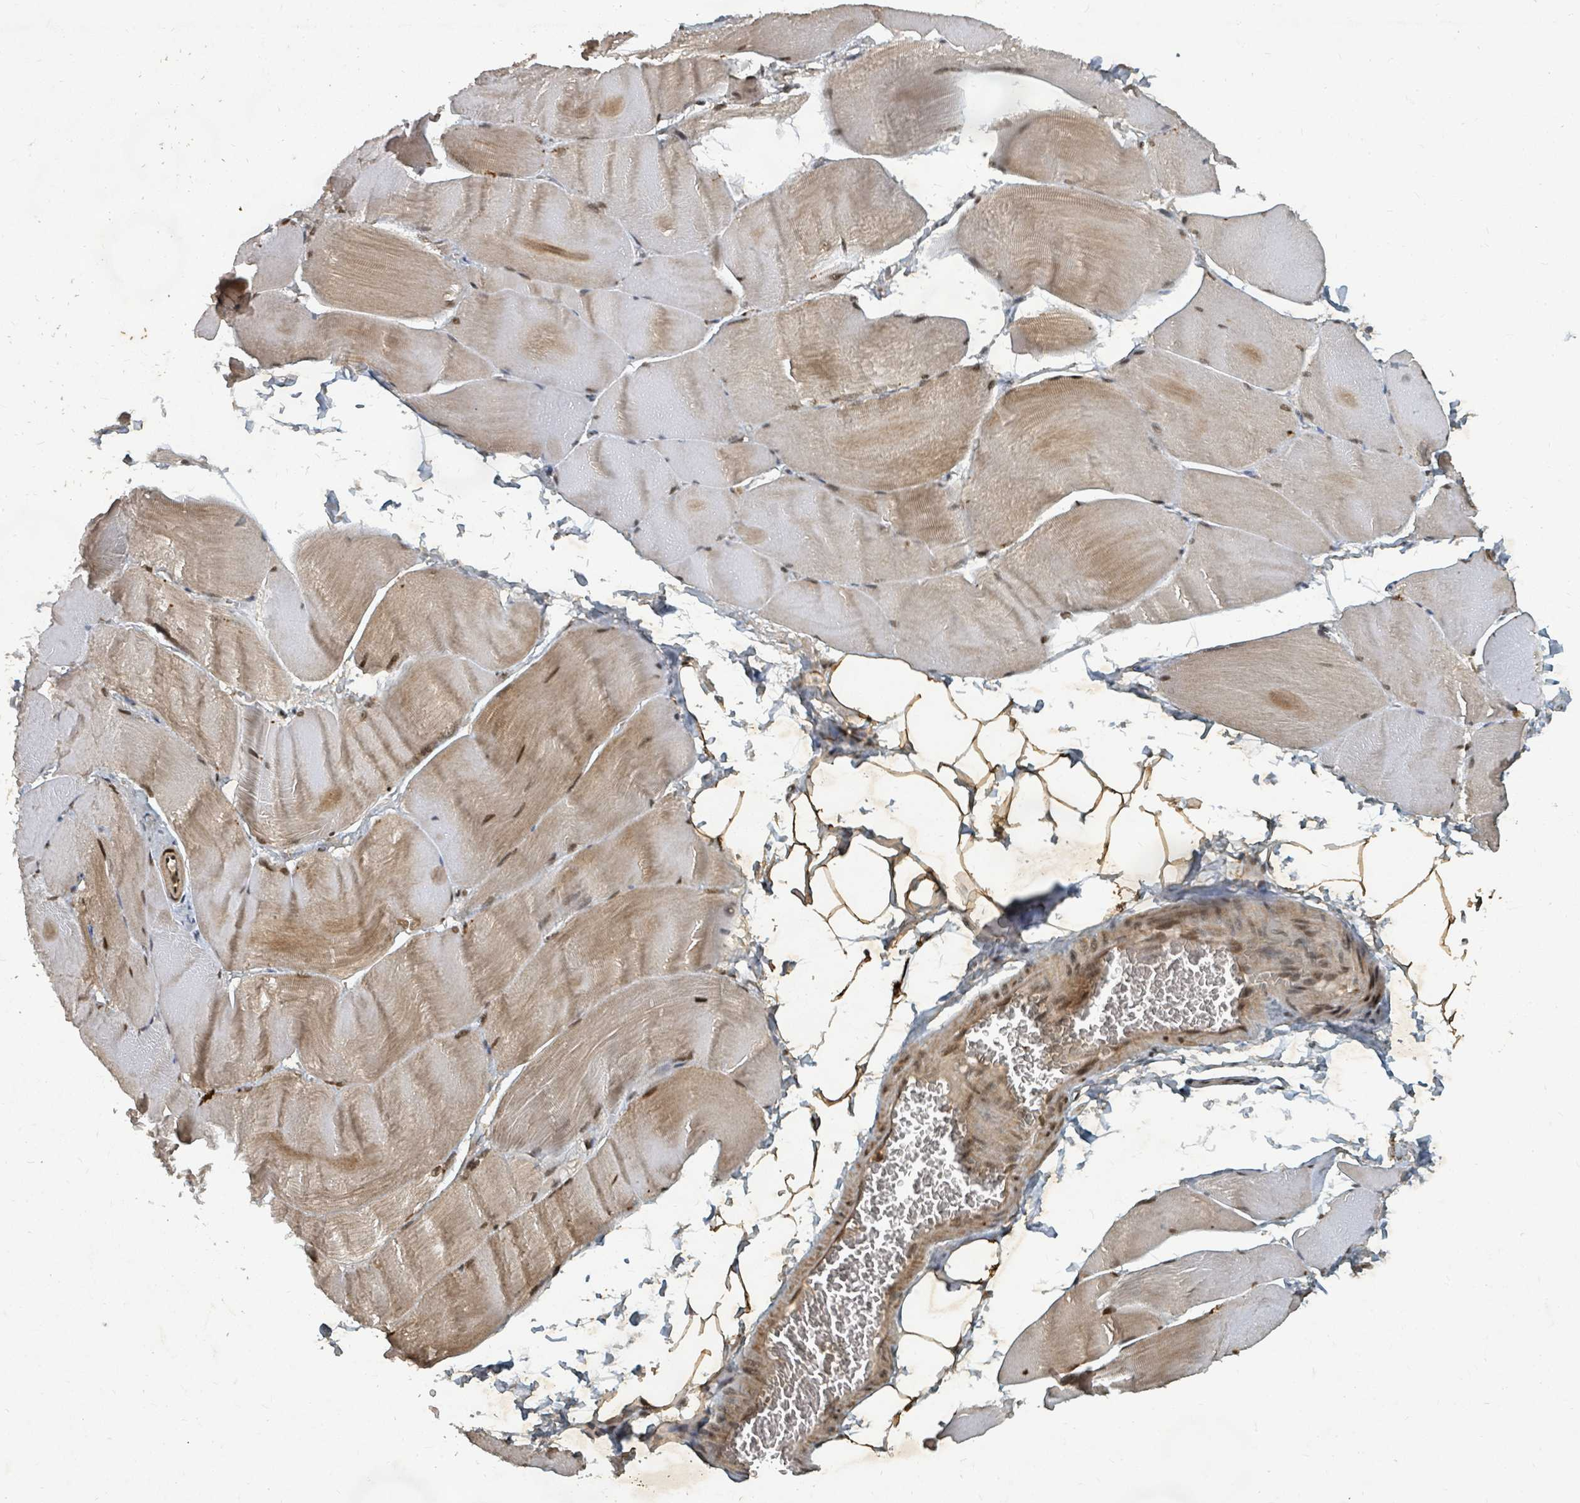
{"staining": {"intensity": "moderate", "quantity": ">75%", "location": "cytoplasmic/membranous,nuclear"}, "tissue": "skeletal muscle", "cell_type": "Myocytes", "image_type": "normal", "snomed": [{"axis": "morphology", "description": "Normal tissue, NOS"}, {"axis": "morphology", "description": "Basal cell carcinoma"}, {"axis": "topography", "description": "Skeletal muscle"}], "caption": "Brown immunohistochemical staining in benign human skeletal muscle shows moderate cytoplasmic/membranous,nuclear expression in about >75% of myocytes.", "gene": "KDM4E", "patient": {"sex": "female", "age": 64}}